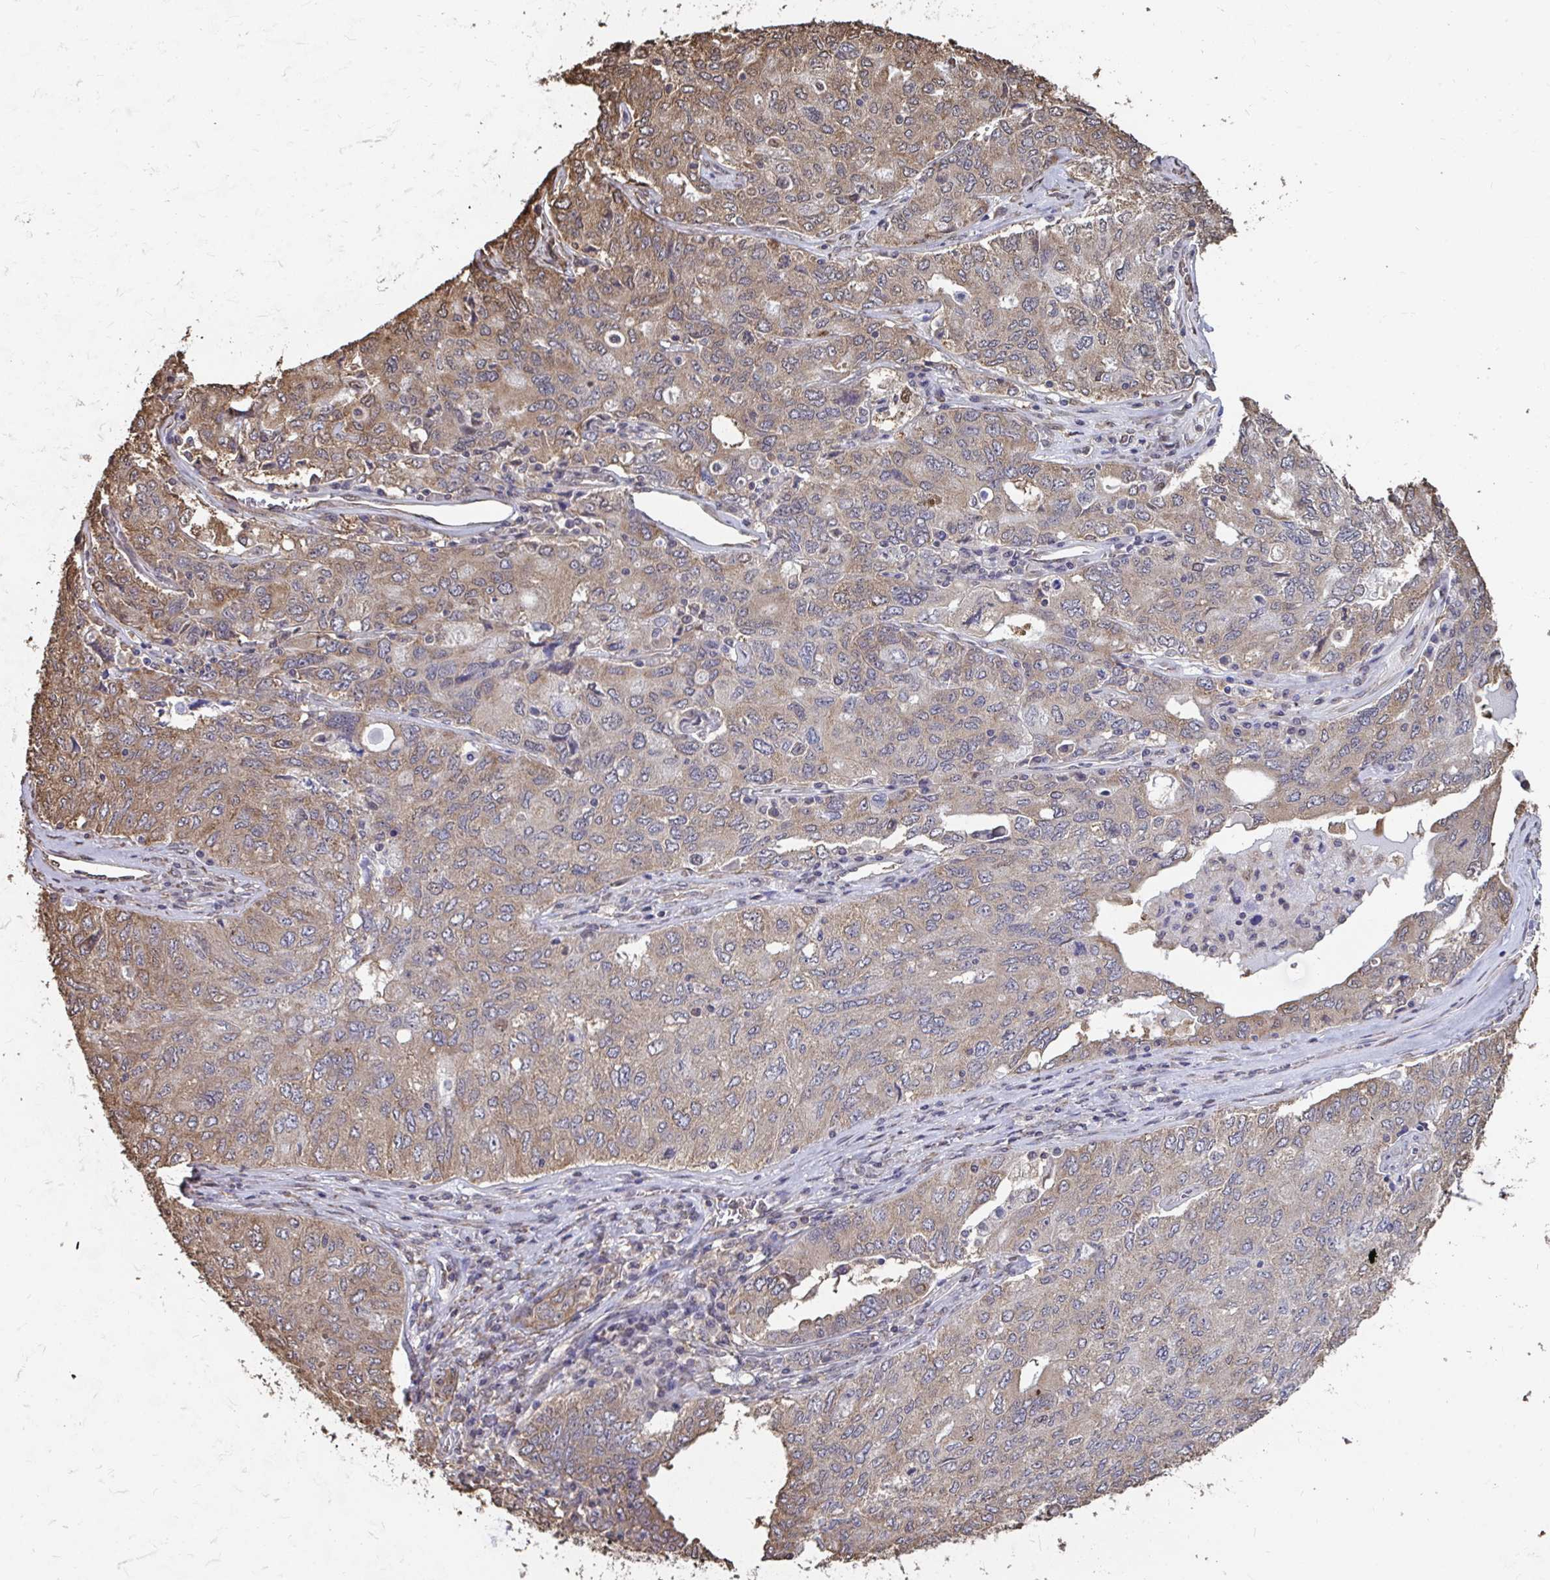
{"staining": {"intensity": "weak", "quantity": ">75%", "location": "cytoplasmic/membranous"}, "tissue": "ovarian cancer", "cell_type": "Tumor cells", "image_type": "cancer", "snomed": [{"axis": "morphology", "description": "Carcinoma, endometroid"}, {"axis": "topography", "description": "Ovary"}], "caption": "Ovarian endometroid carcinoma was stained to show a protein in brown. There is low levels of weak cytoplasmic/membranous positivity in about >75% of tumor cells.", "gene": "SYNCRIP", "patient": {"sex": "female", "age": 62}}